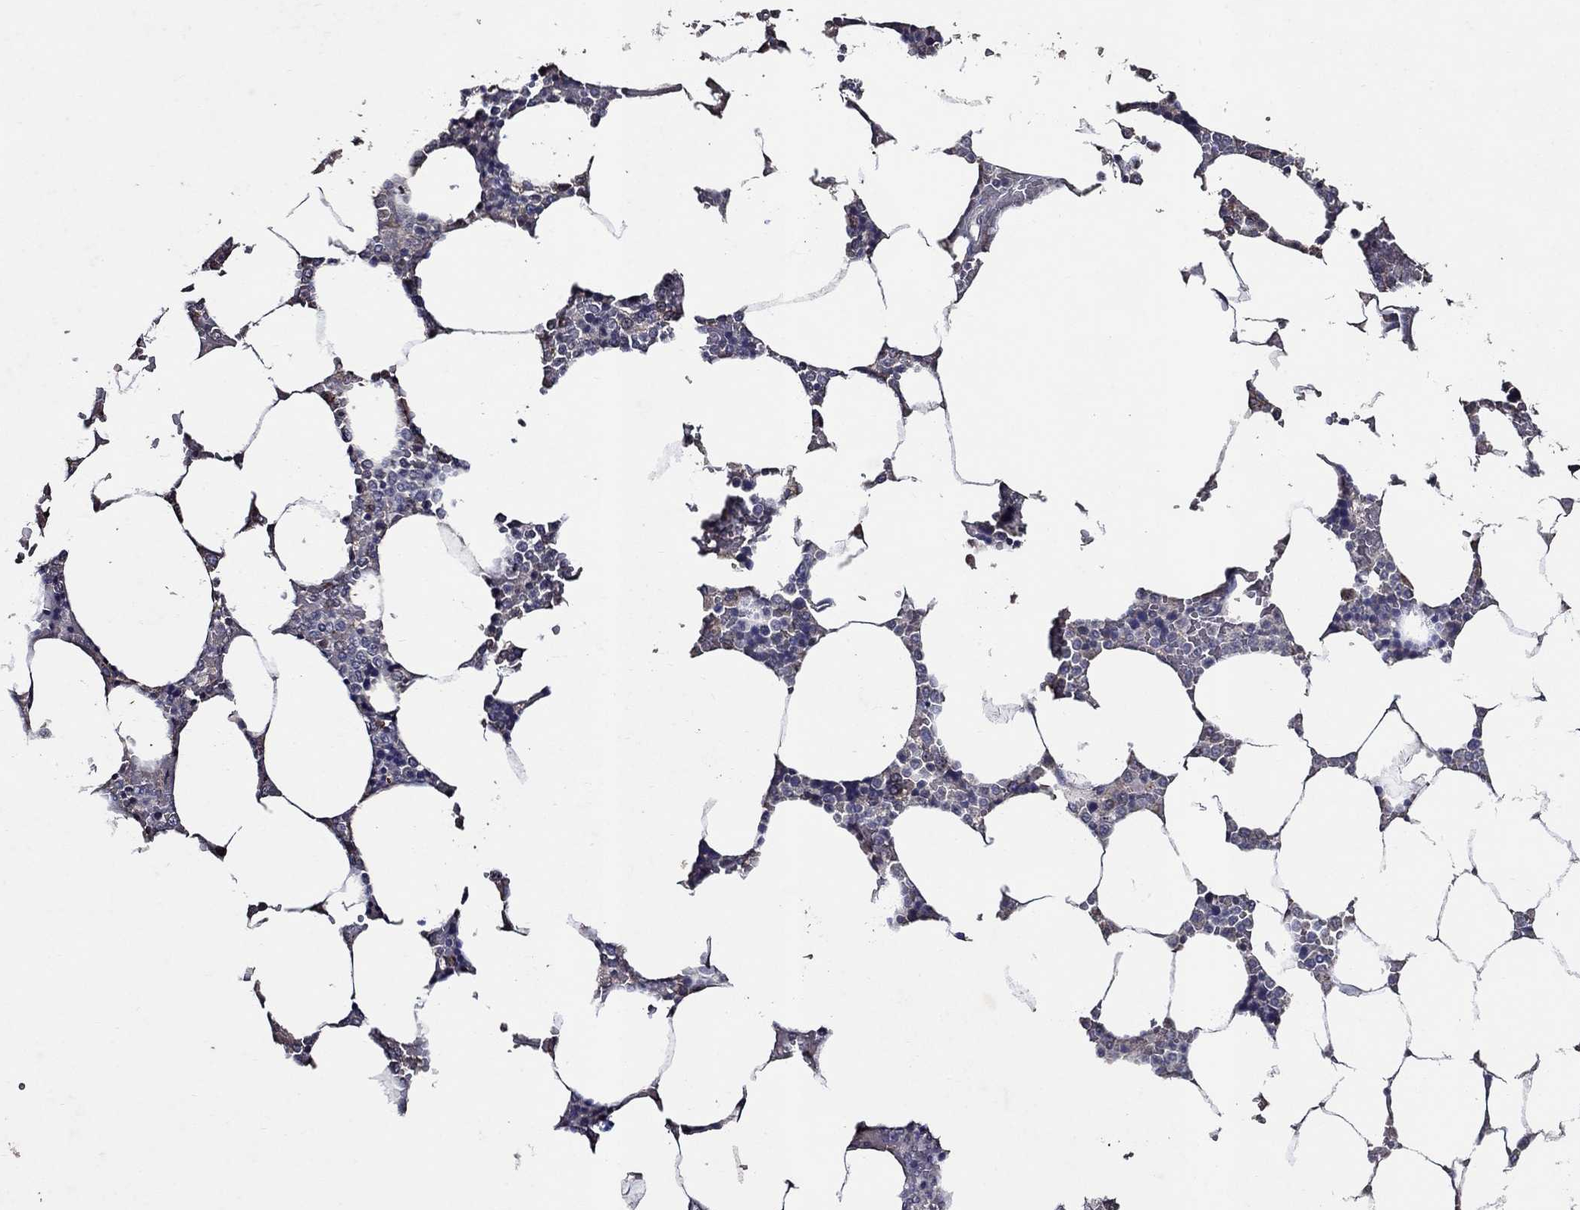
{"staining": {"intensity": "negative", "quantity": "none", "location": "none"}, "tissue": "bone marrow", "cell_type": "Hematopoietic cells", "image_type": "normal", "snomed": [{"axis": "morphology", "description": "Normal tissue, NOS"}, {"axis": "topography", "description": "Bone marrow"}], "caption": "IHC image of unremarkable bone marrow: human bone marrow stained with DAB reveals no significant protein expression in hematopoietic cells. The staining was performed using DAB to visualize the protein expression in brown, while the nuclei were stained in blue with hematoxylin (Magnification: 20x).", "gene": "HAP1", "patient": {"sex": "male", "age": 63}}